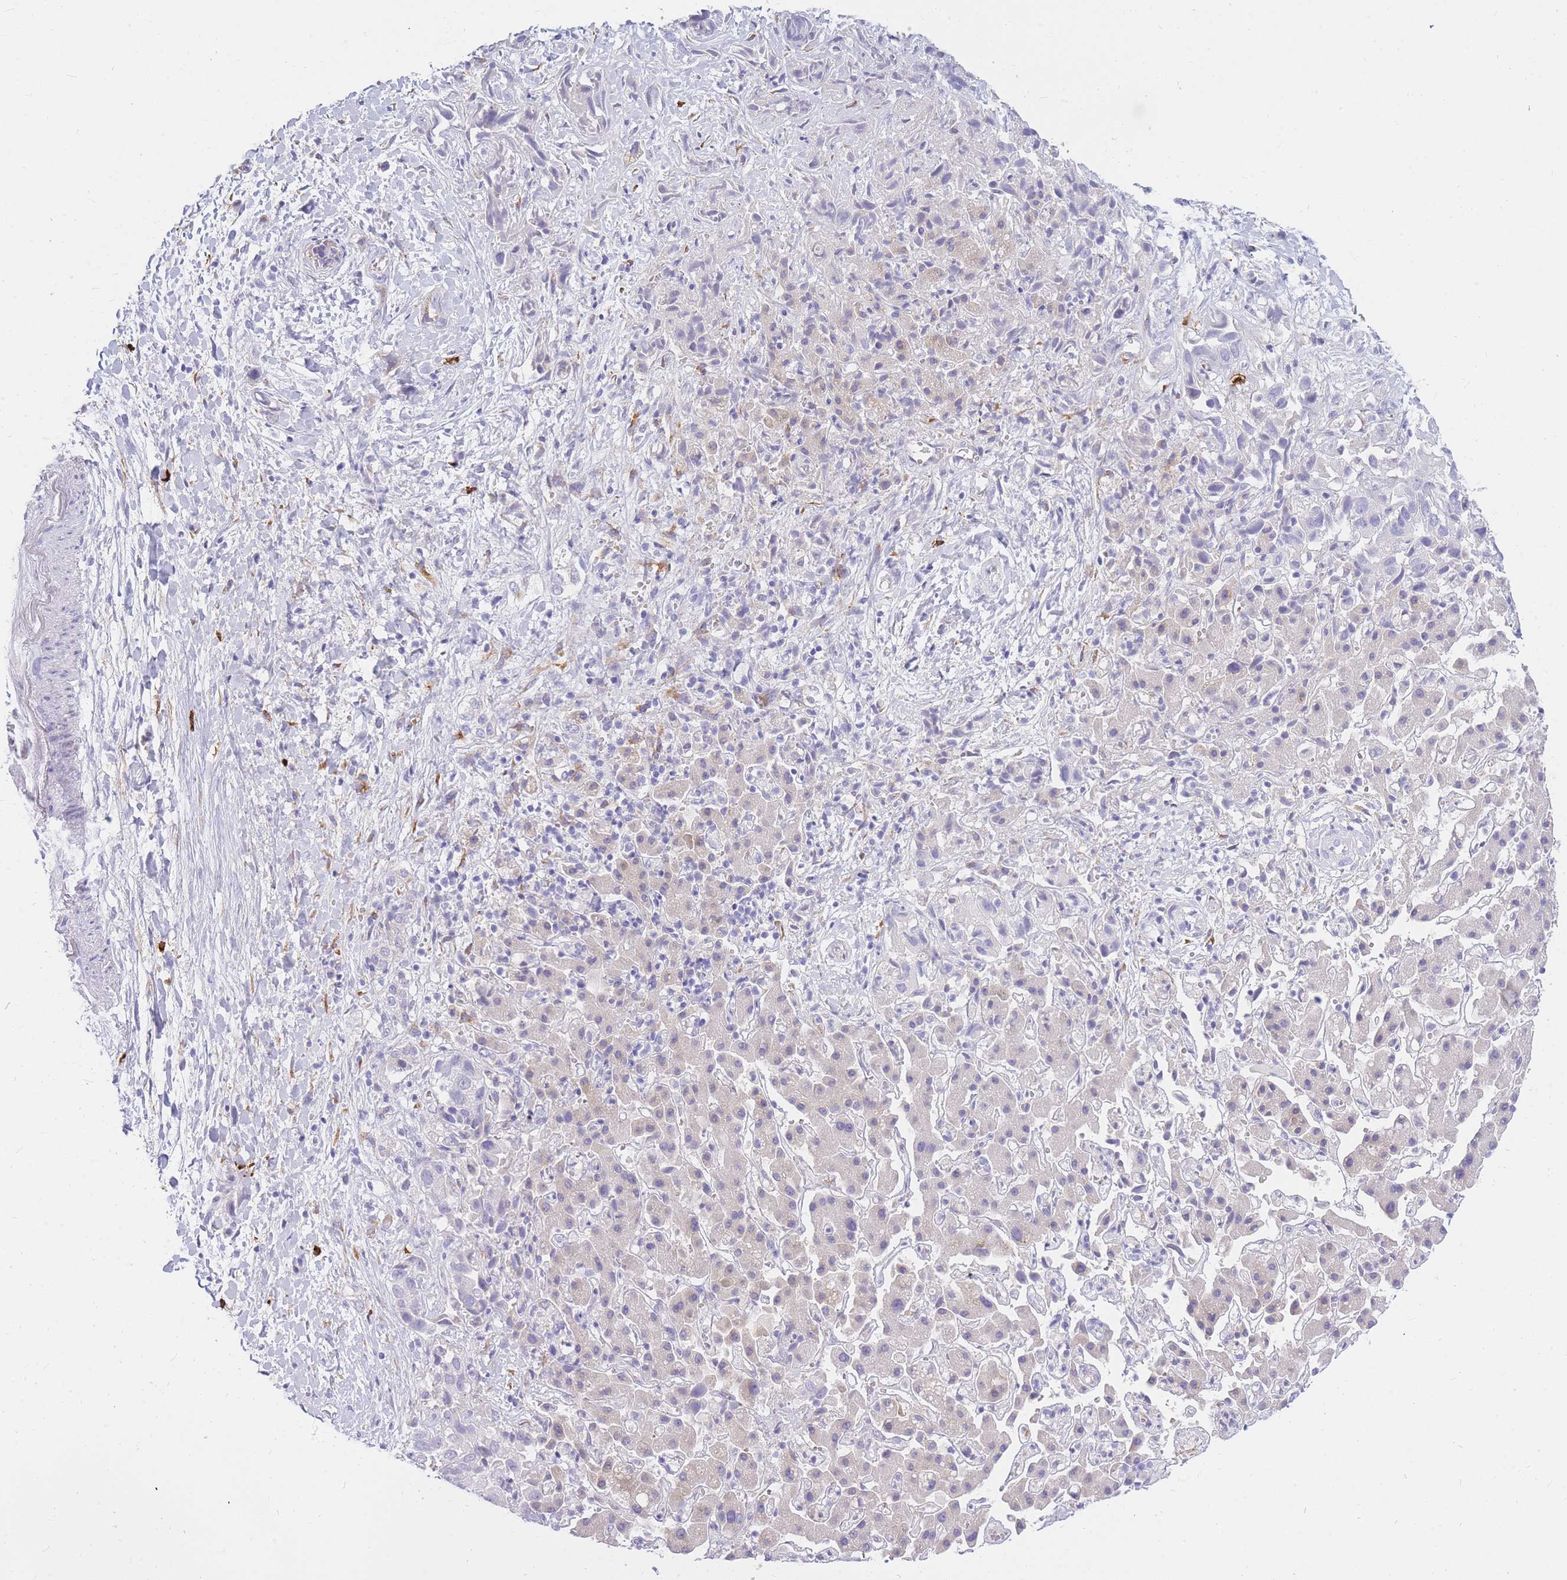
{"staining": {"intensity": "negative", "quantity": "none", "location": "none"}, "tissue": "liver cancer", "cell_type": "Tumor cells", "image_type": "cancer", "snomed": [{"axis": "morphology", "description": "Cholangiocarcinoma"}, {"axis": "topography", "description": "Liver"}], "caption": "Tumor cells show no significant staining in liver cholangiocarcinoma.", "gene": "TPSD1", "patient": {"sex": "female", "age": 52}}